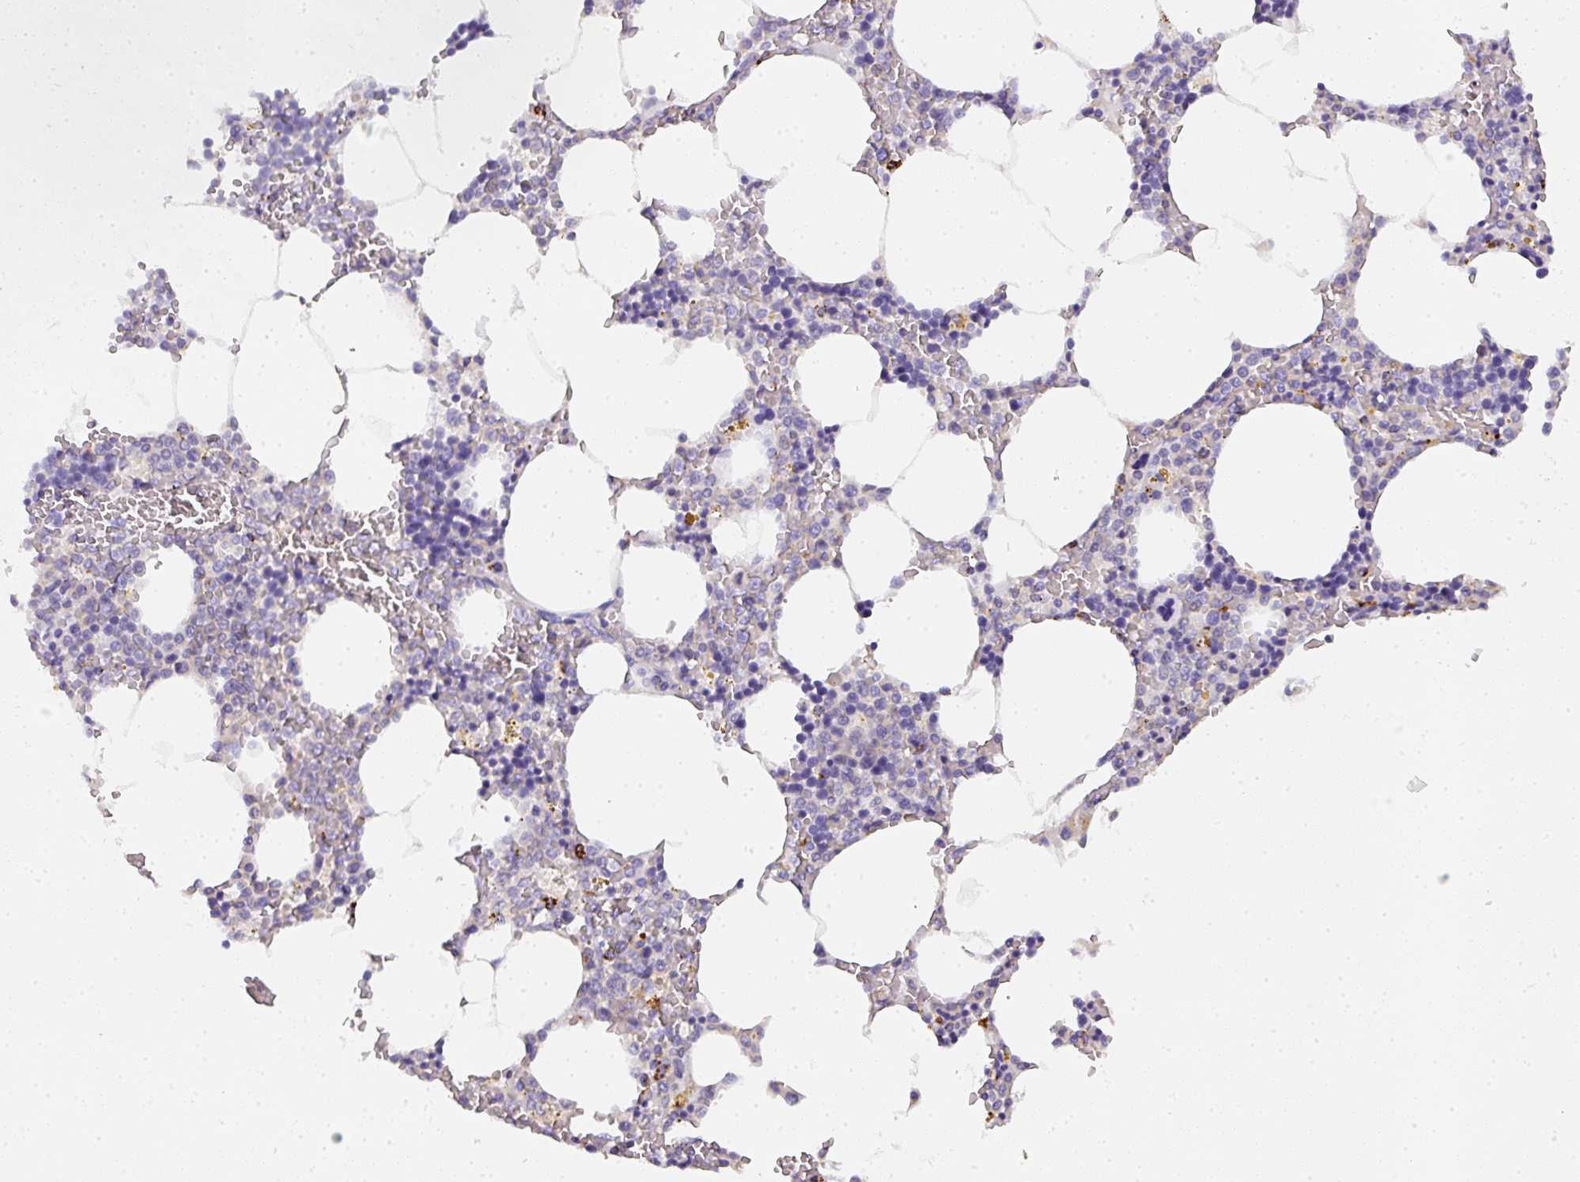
{"staining": {"intensity": "strong", "quantity": "<25%", "location": "cytoplasmic/membranous"}, "tissue": "bone marrow", "cell_type": "Hematopoietic cells", "image_type": "normal", "snomed": [{"axis": "morphology", "description": "Normal tissue, NOS"}, {"axis": "topography", "description": "Bone marrow"}], "caption": "Brown immunohistochemical staining in benign human bone marrow displays strong cytoplasmic/membranous staining in about <25% of hematopoietic cells. (Stains: DAB in brown, nuclei in blue, Microscopy: brightfield microscopy at high magnification).", "gene": "MMACHC", "patient": {"sex": "male", "age": 70}}